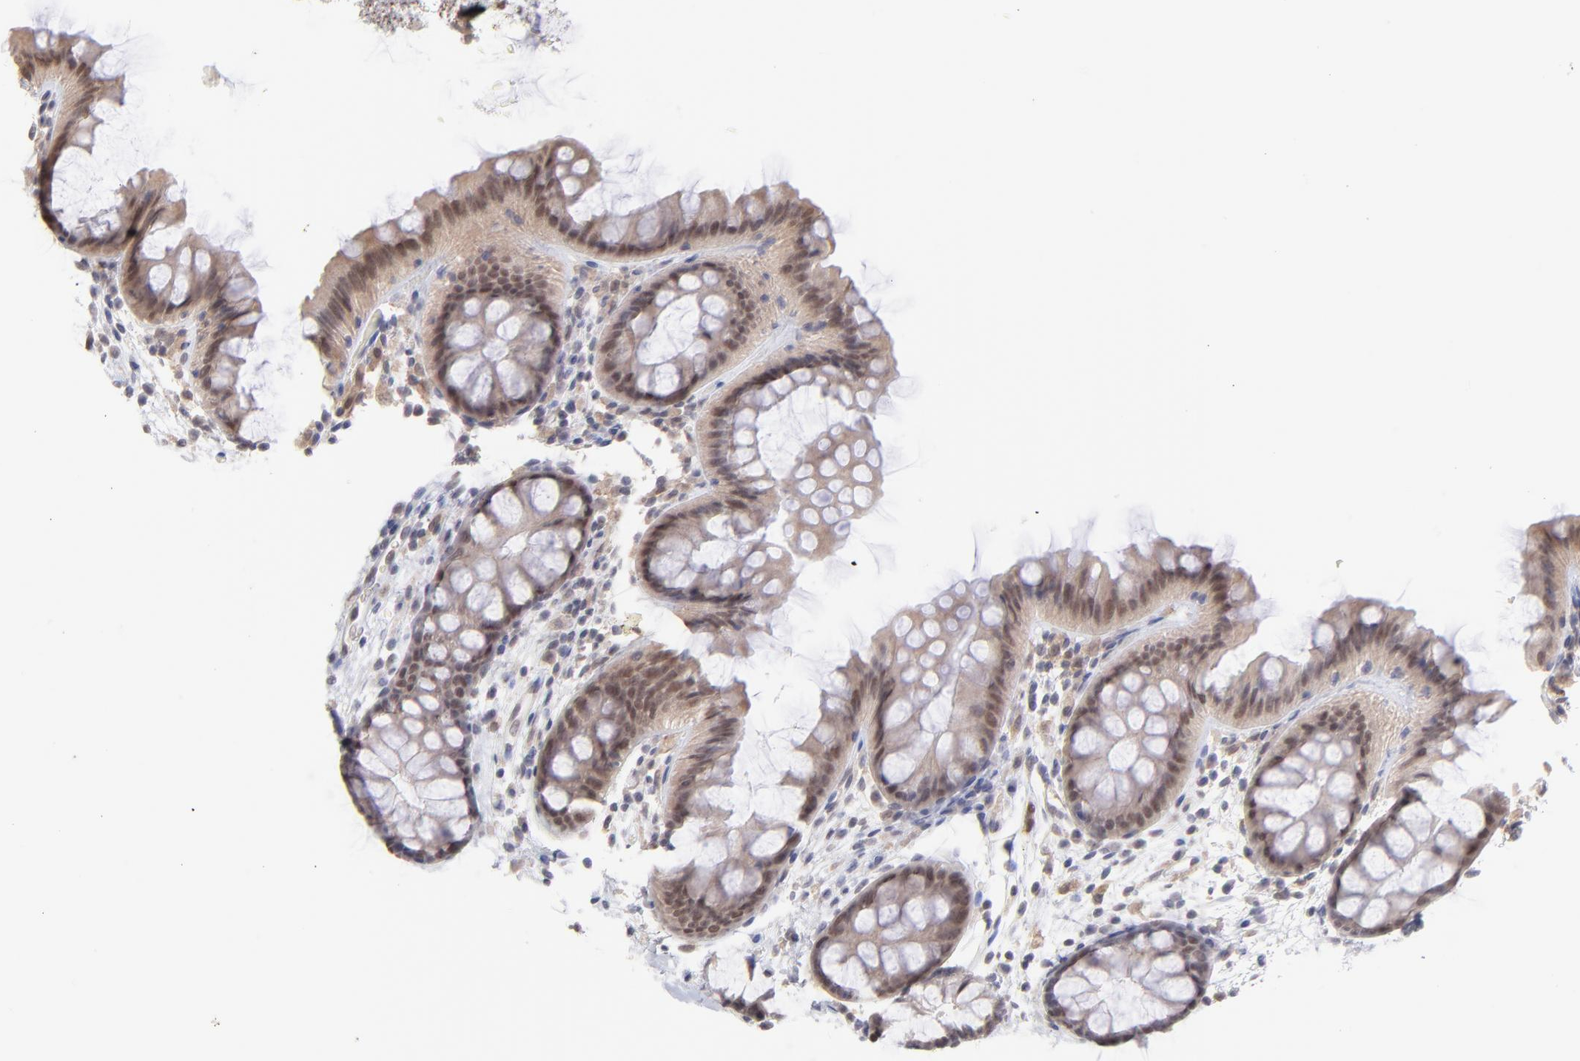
{"staining": {"intensity": "weak", "quantity": "25%-75%", "location": "cytoplasmic/membranous"}, "tissue": "colon", "cell_type": "Endothelial cells", "image_type": "normal", "snomed": [{"axis": "morphology", "description": "Normal tissue, NOS"}, {"axis": "topography", "description": "Smooth muscle"}, {"axis": "topography", "description": "Colon"}], "caption": "An IHC micrograph of benign tissue is shown. Protein staining in brown shows weak cytoplasmic/membranous positivity in colon within endothelial cells.", "gene": "OAS1", "patient": {"sex": "male", "age": 67}}